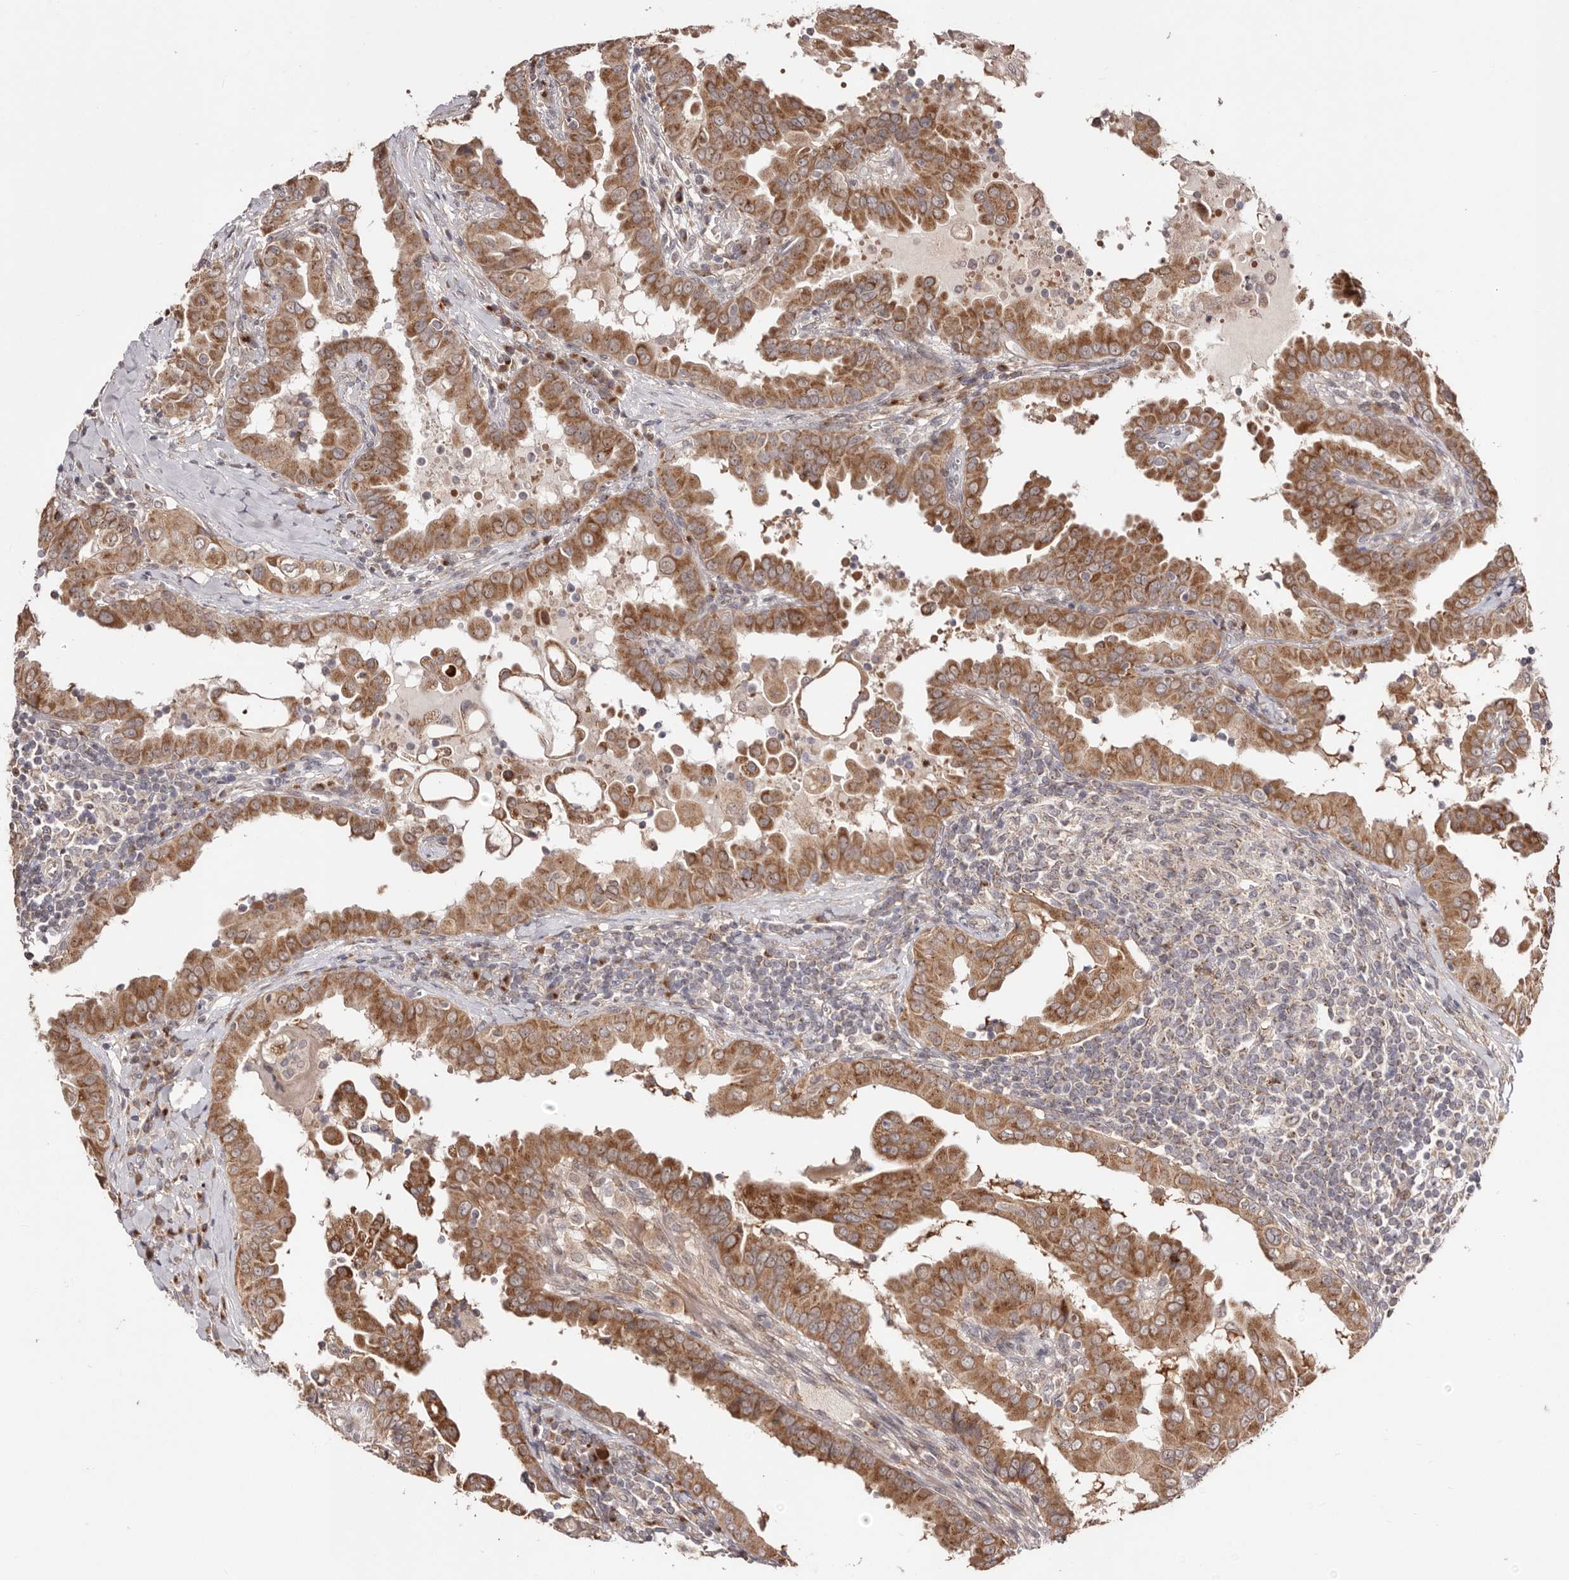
{"staining": {"intensity": "moderate", "quantity": ">75%", "location": "cytoplasmic/membranous"}, "tissue": "thyroid cancer", "cell_type": "Tumor cells", "image_type": "cancer", "snomed": [{"axis": "morphology", "description": "Papillary adenocarcinoma, NOS"}, {"axis": "topography", "description": "Thyroid gland"}], "caption": "Protein staining by immunohistochemistry exhibits moderate cytoplasmic/membranous expression in about >75% of tumor cells in thyroid cancer.", "gene": "EGR3", "patient": {"sex": "male", "age": 33}}